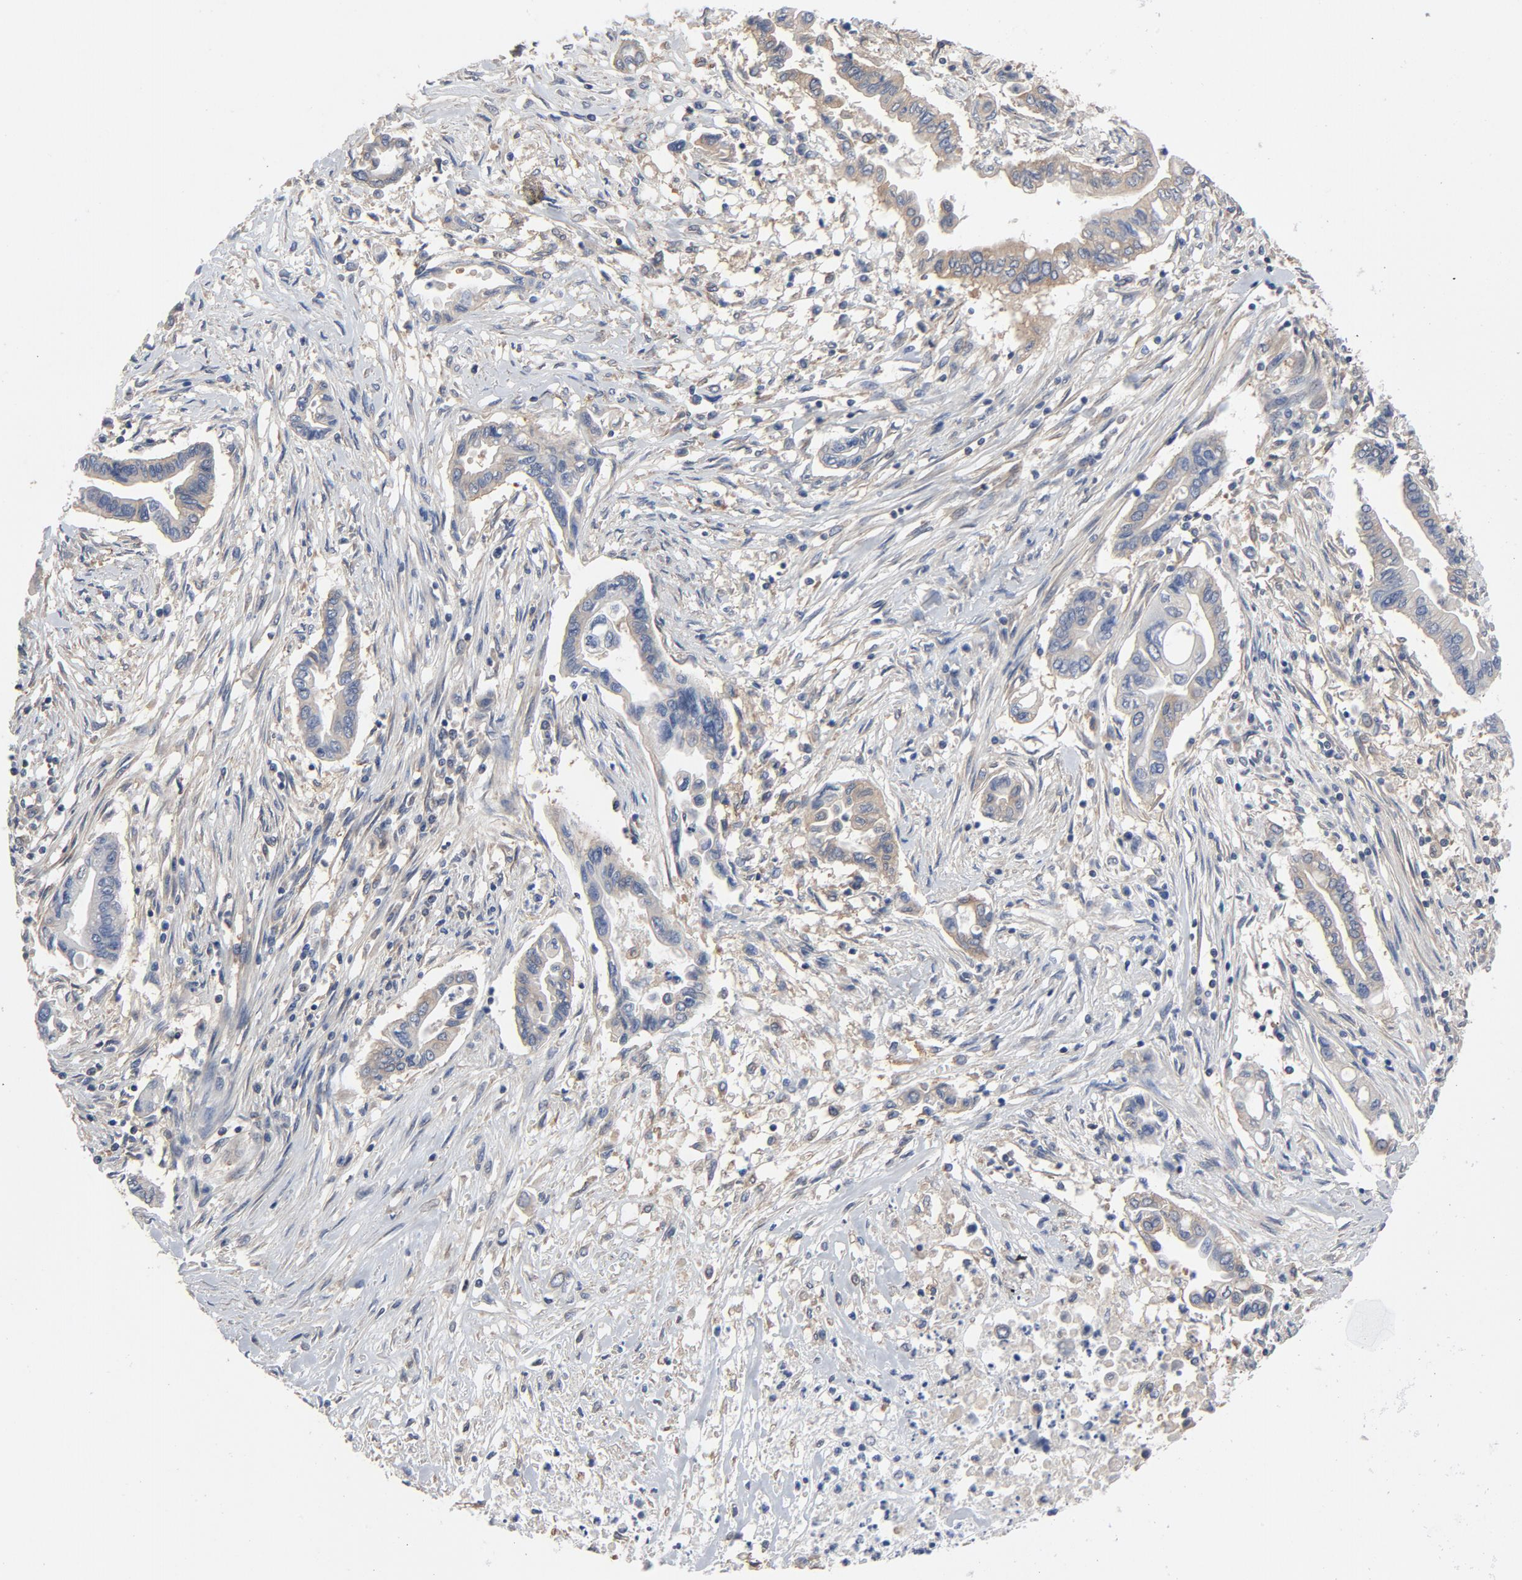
{"staining": {"intensity": "moderate", "quantity": "25%-75%", "location": "cytoplasmic/membranous"}, "tissue": "pancreatic cancer", "cell_type": "Tumor cells", "image_type": "cancer", "snomed": [{"axis": "morphology", "description": "Adenocarcinoma, NOS"}, {"axis": "topography", "description": "Pancreas"}], "caption": "A micrograph showing moderate cytoplasmic/membranous expression in approximately 25%-75% of tumor cells in pancreatic cancer (adenocarcinoma), as visualized by brown immunohistochemical staining.", "gene": "DYNLT3", "patient": {"sex": "female", "age": 57}}